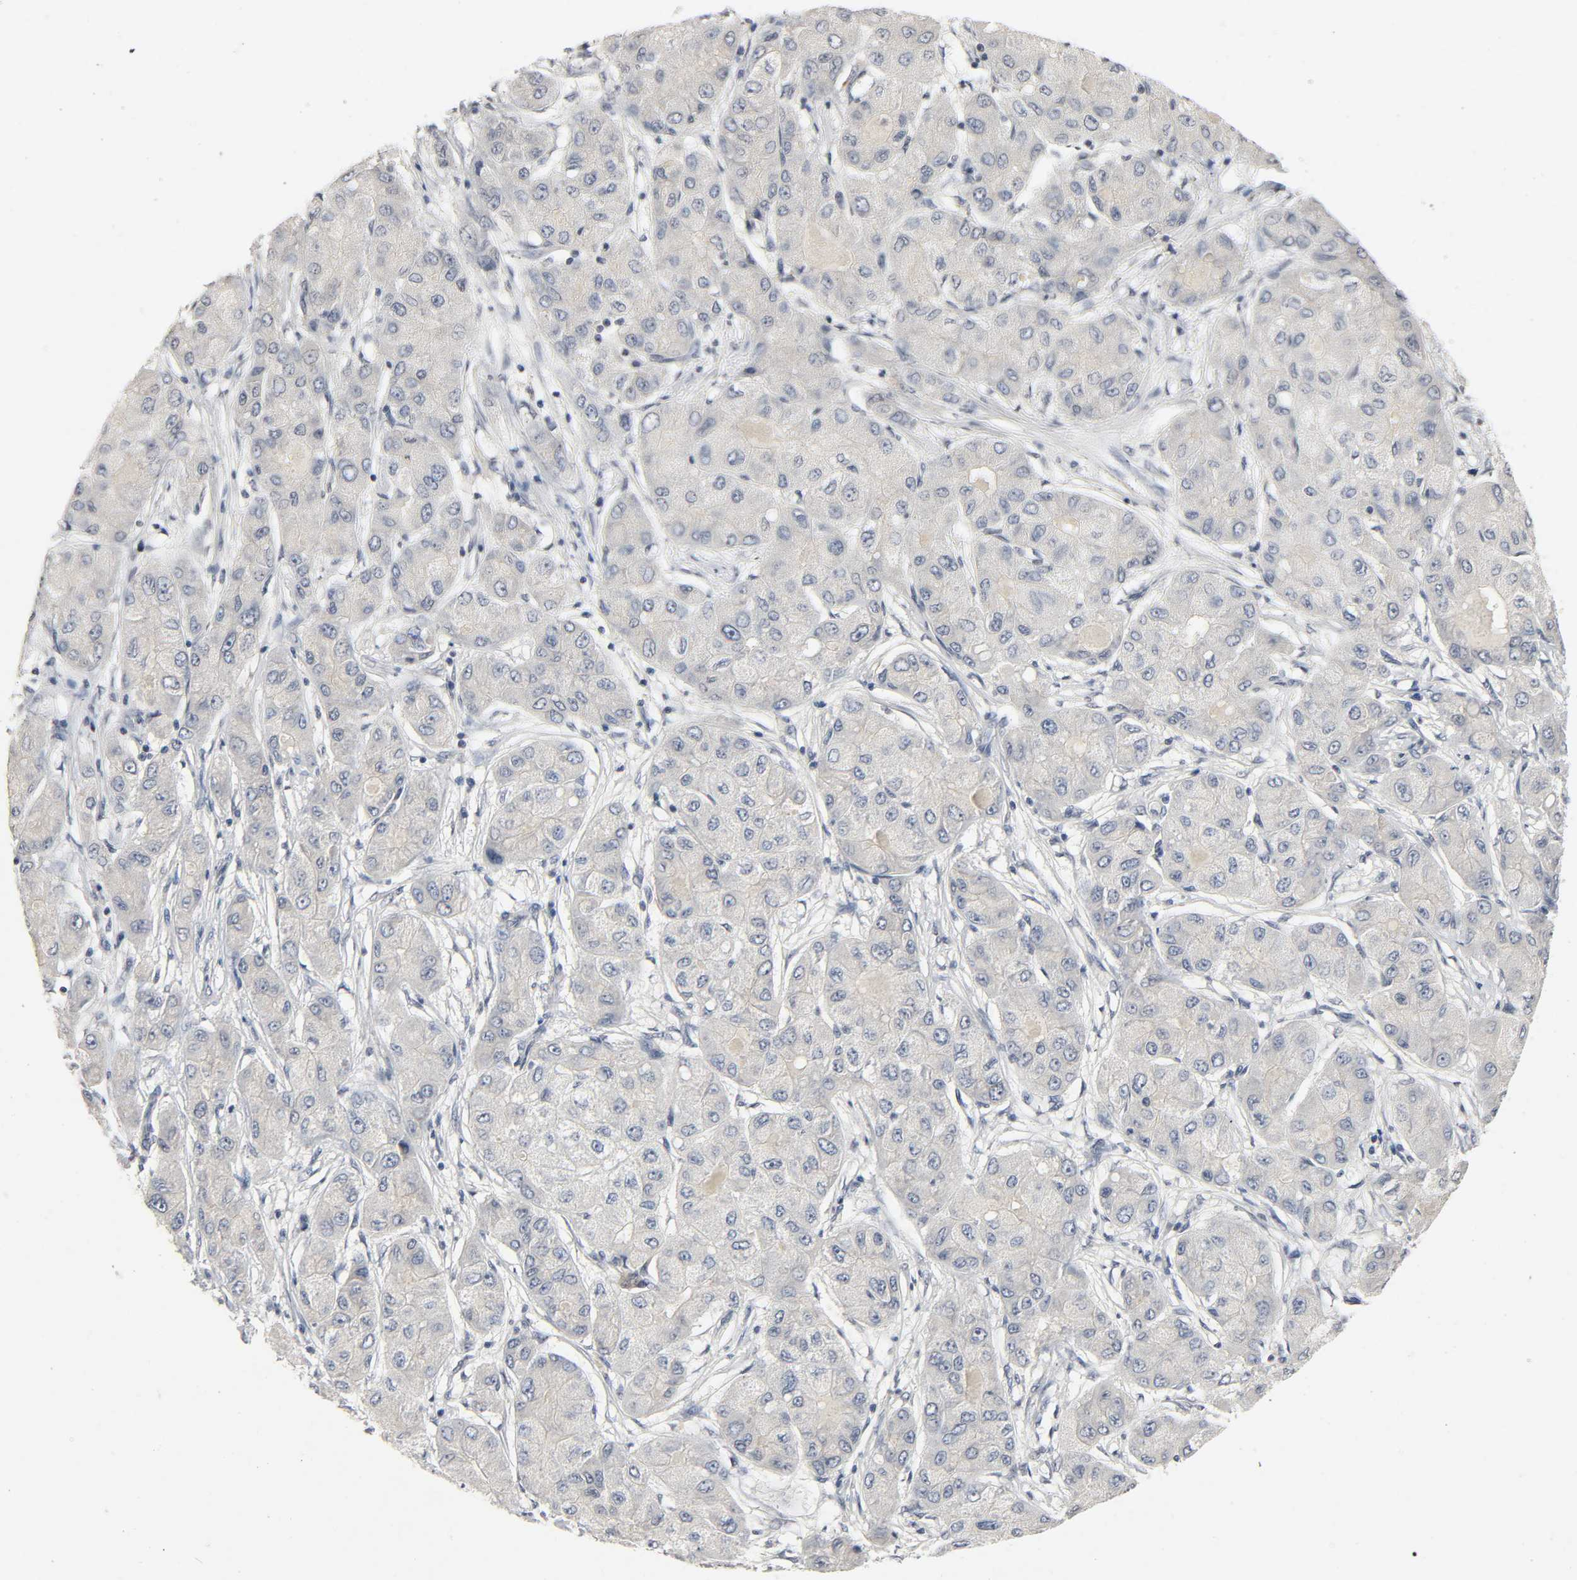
{"staining": {"intensity": "weak", "quantity": "<25%", "location": "cytoplasmic/membranous,nuclear"}, "tissue": "liver cancer", "cell_type": "Tumor cells", "image_type": "cancer", "snomed": [{"axis": "morphology", "description": "Carcinoma, Hepatocellular, NOS"}, {"axis": "topography", "description": "Liver"}], "caption": "Photomicrograph shows no protein staining in tumor cells of liver hepatocellular carcinoma tissue.", "gene": "MAPKAPK5", "patient": {"sex": "male", "age": 80}}